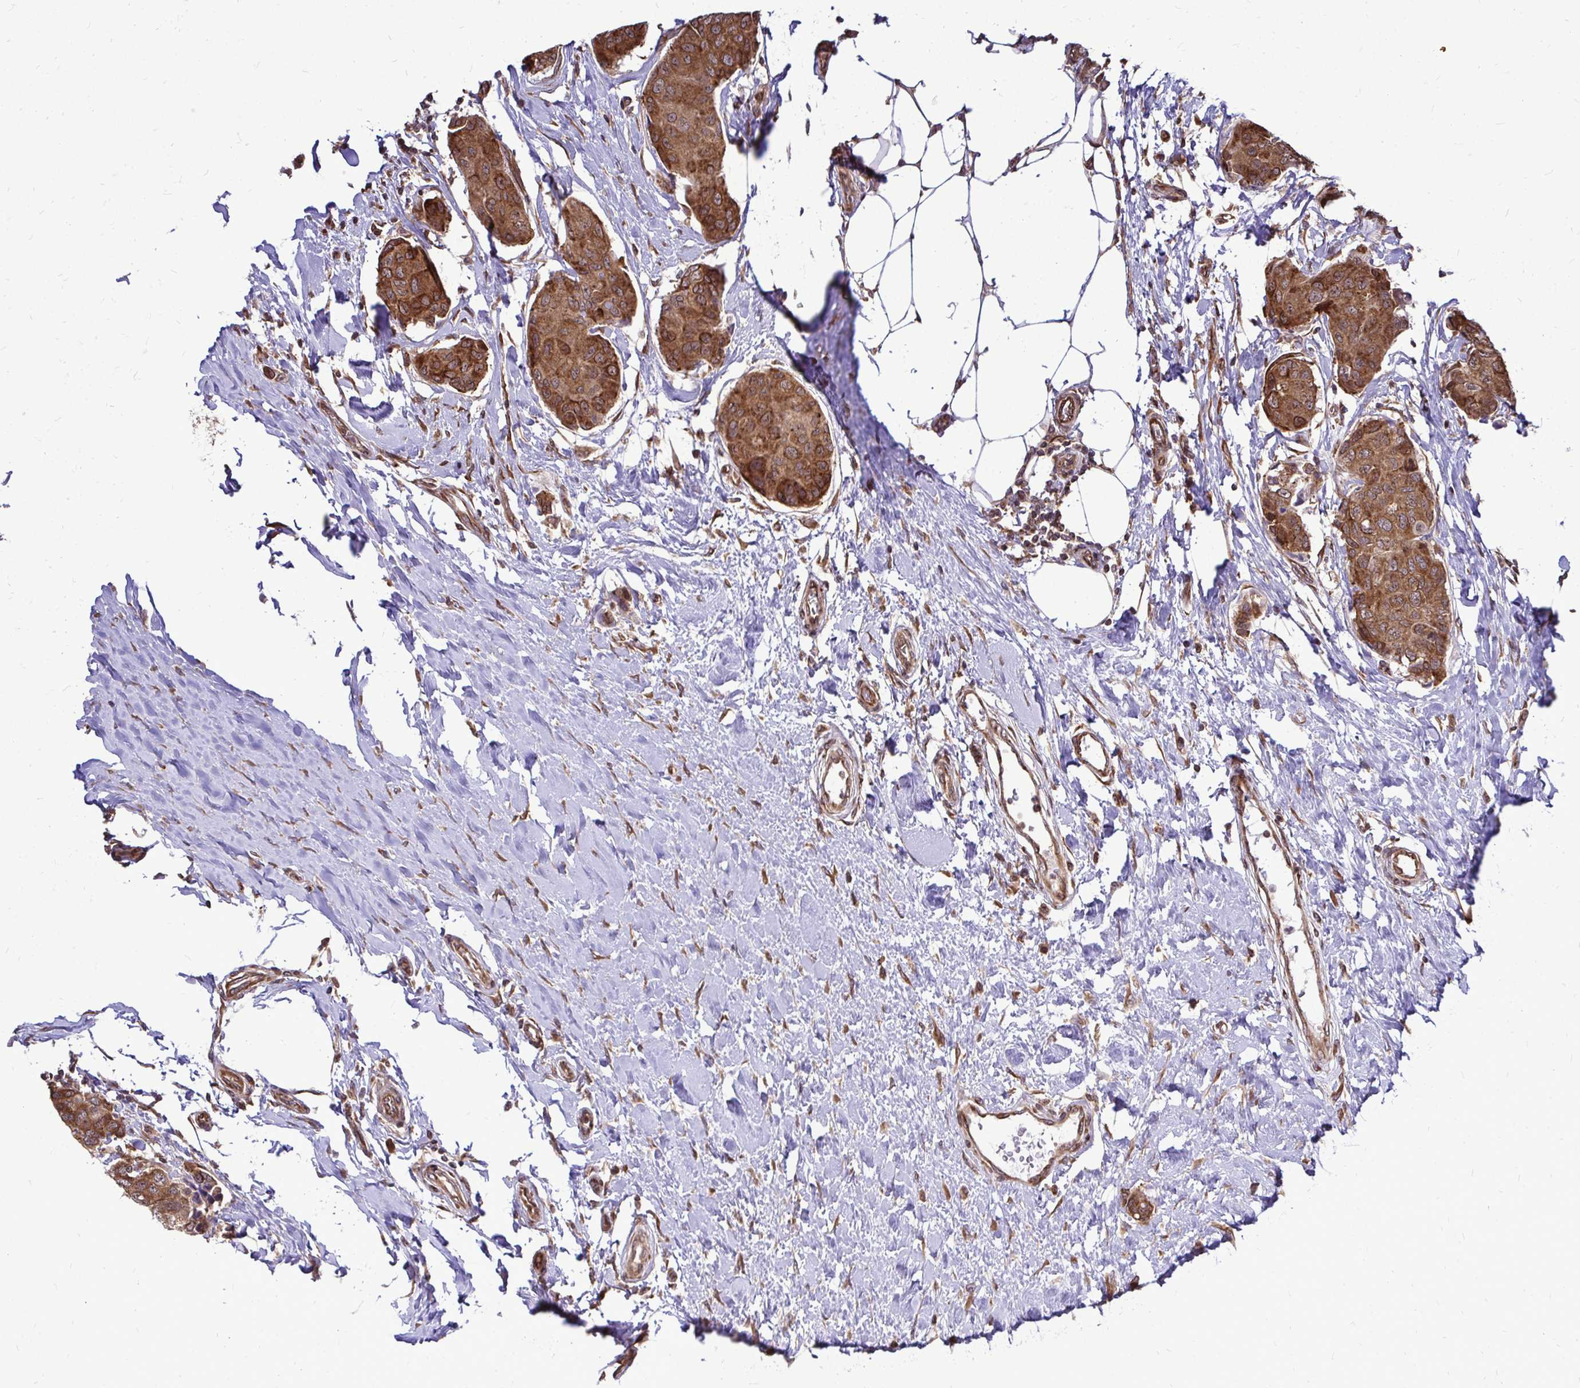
{"staining": {"intensity": "moderate", "quantity": ">75%", "location": "cytoplasmic/membranous,nuclear"}, "tissue": "breast cancer", "cell_type": "Tumor cells", "image_type": "cancer", "snomed": [{"axis": "morphology", "description": "Duct carcinoma"}, {"axis": "topography", "description": "Breast"}], "caption": "Brown immunohistochemical staining in invasive ductal carcinoma (breast) displays moderate cytoplasmic/membranous and nuclear expression in approximately >75% of tumor cells.", "gene": "FMR1", "patient": {"sex": "female", "age": 80}}